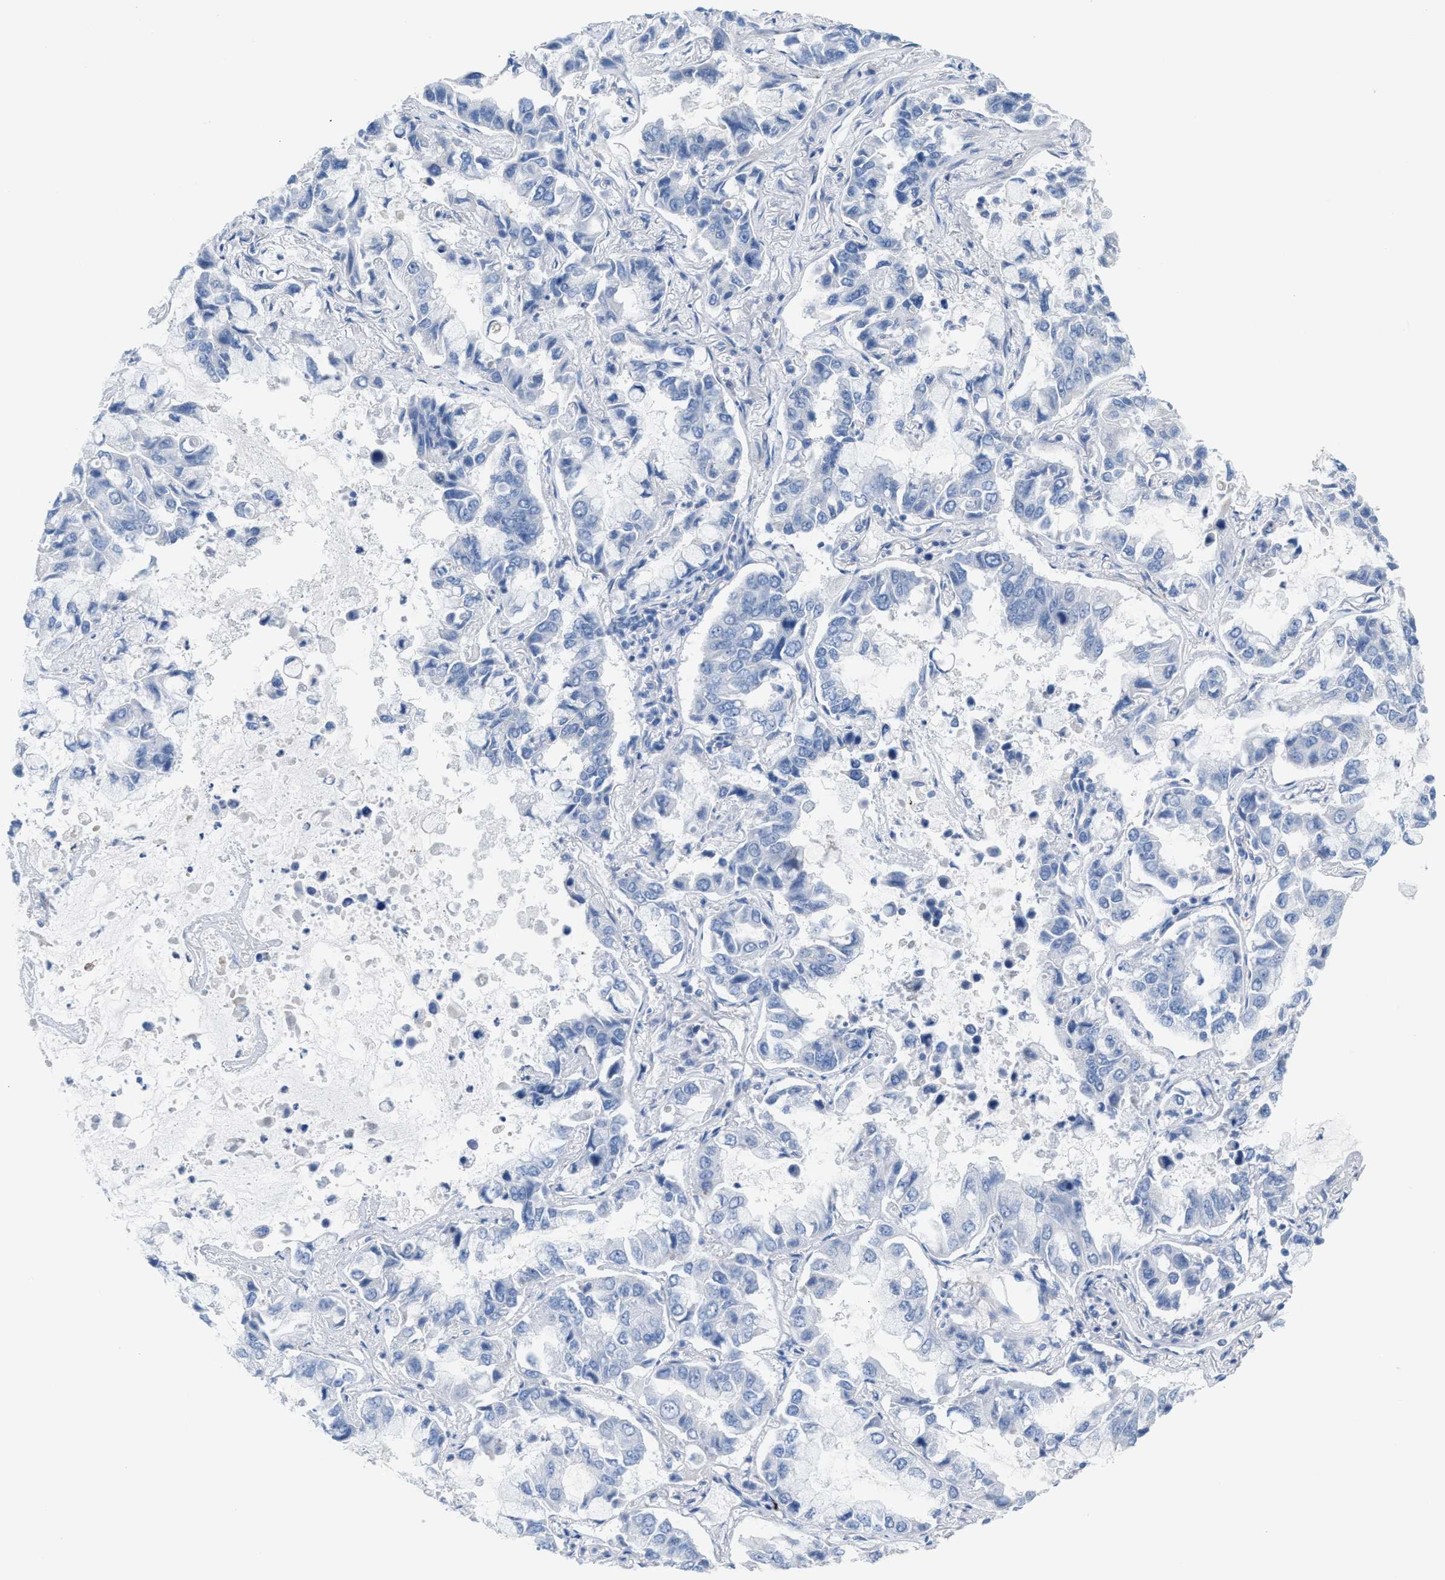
{"staining": {"intensity": "negative", "quantity": "none", "location": "none"}, "tissue": "lung cancer", "cell_type": "Tumor cells", "image_type": "cancer", "snomed": [{"axis": "morphology", "description": "Adenocarcinoma, NOS"}, {"axis": "topography", "description": "Lung"}], "caption": "Human lung cancer stained for a protein using immunohistochemistry (IHC) exhibits no expression in tumor cells.", "gene": "MPP3", "patient": {"sex": "male", "age": 64}}